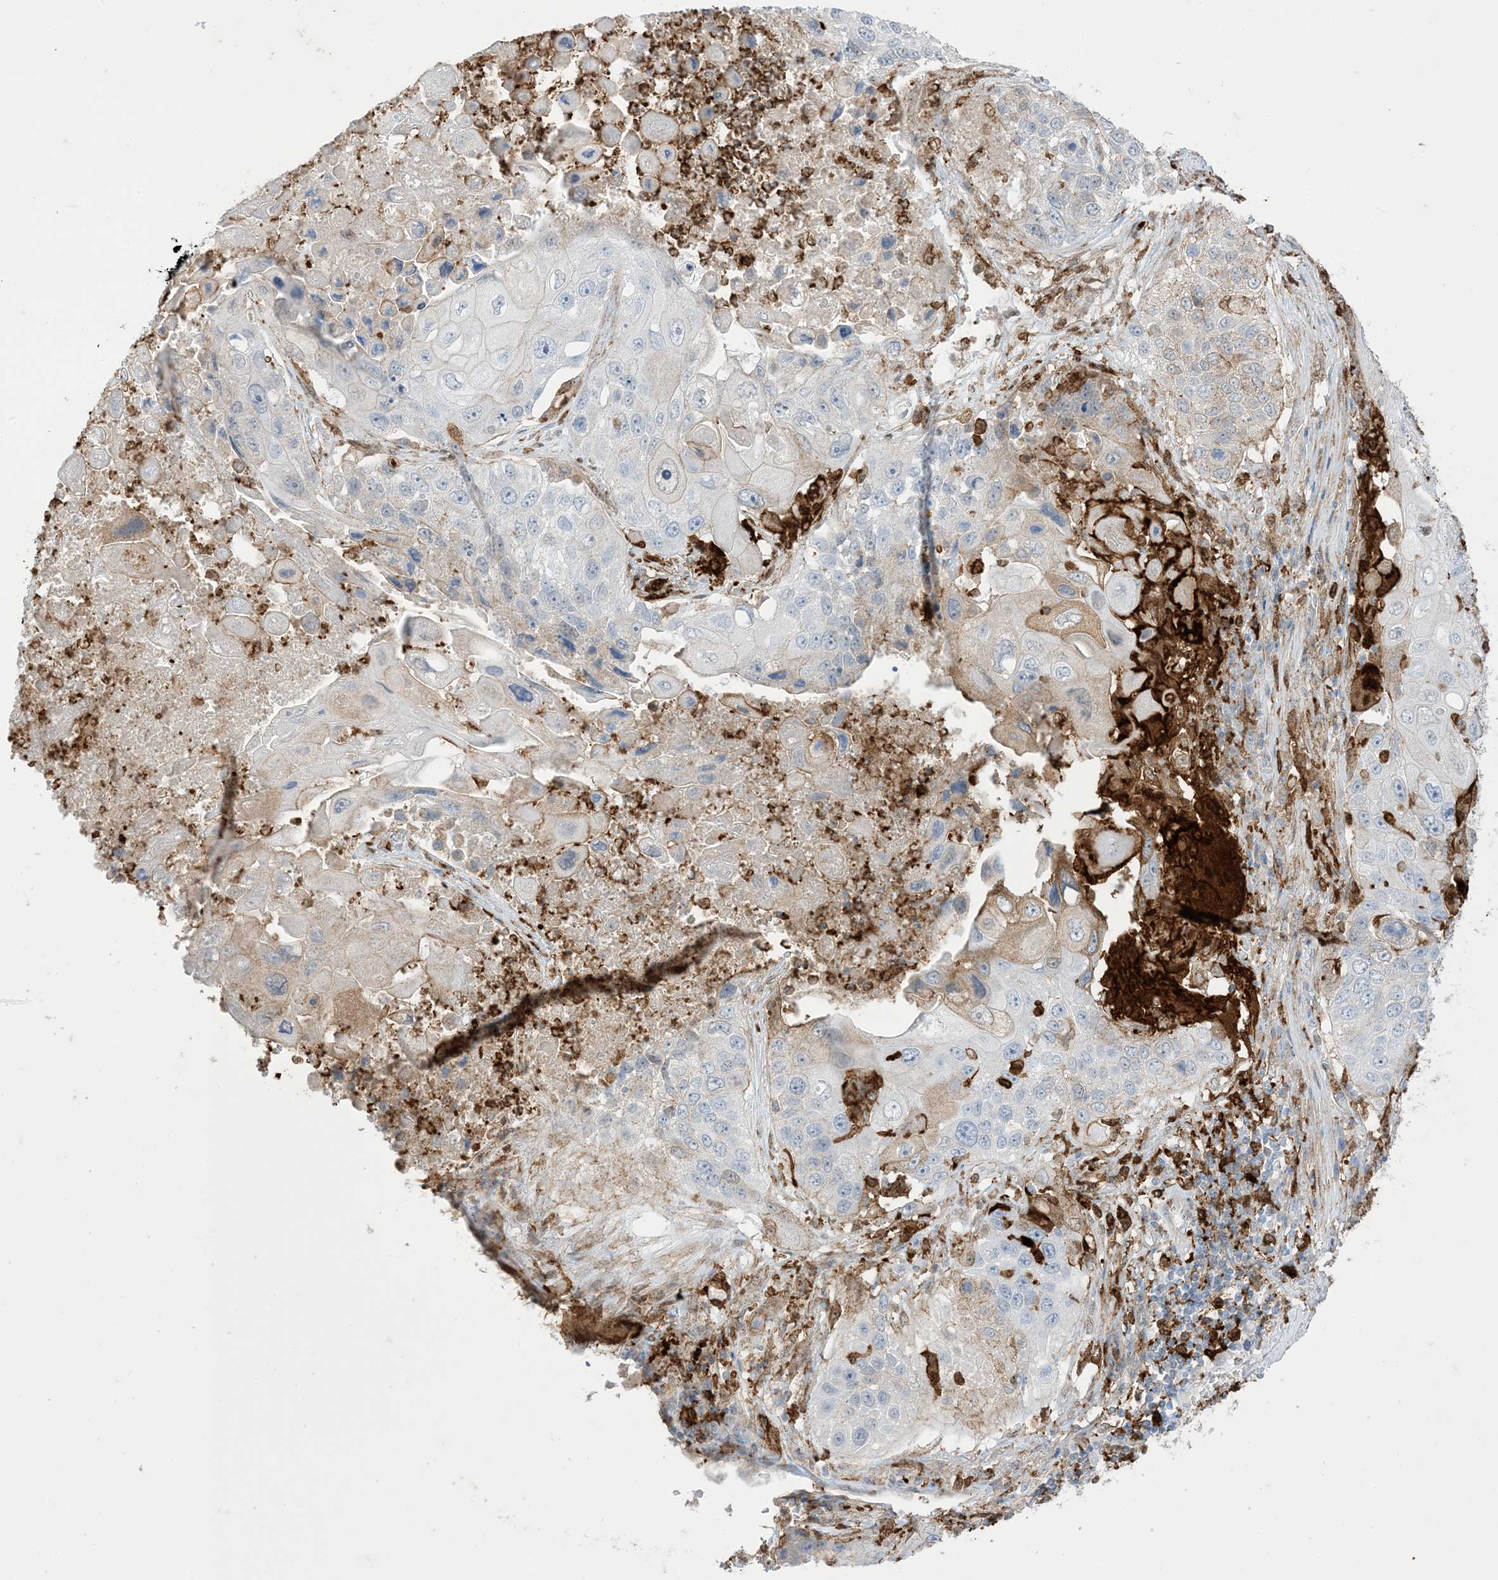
{"staining": {"intensity": "negative", "quantity": "none", "location": "none"}, "tissue": "lung cancer", "cell_type": "Tumor cells", "image_type": "cancer", "snomed": [{"axis": "morphology", "description": "Squamous cell carcinoma, NOS"}, {"axis": "topography", "description": "Lung"}], "caption": "High power microscopy micrograph of an IHC photomicrograph of lung squamous cell carcinoma, revealing no significant positivity in tumor cells.", "gene": "GSN", "patient": {"sex": "male", "age": 61}}